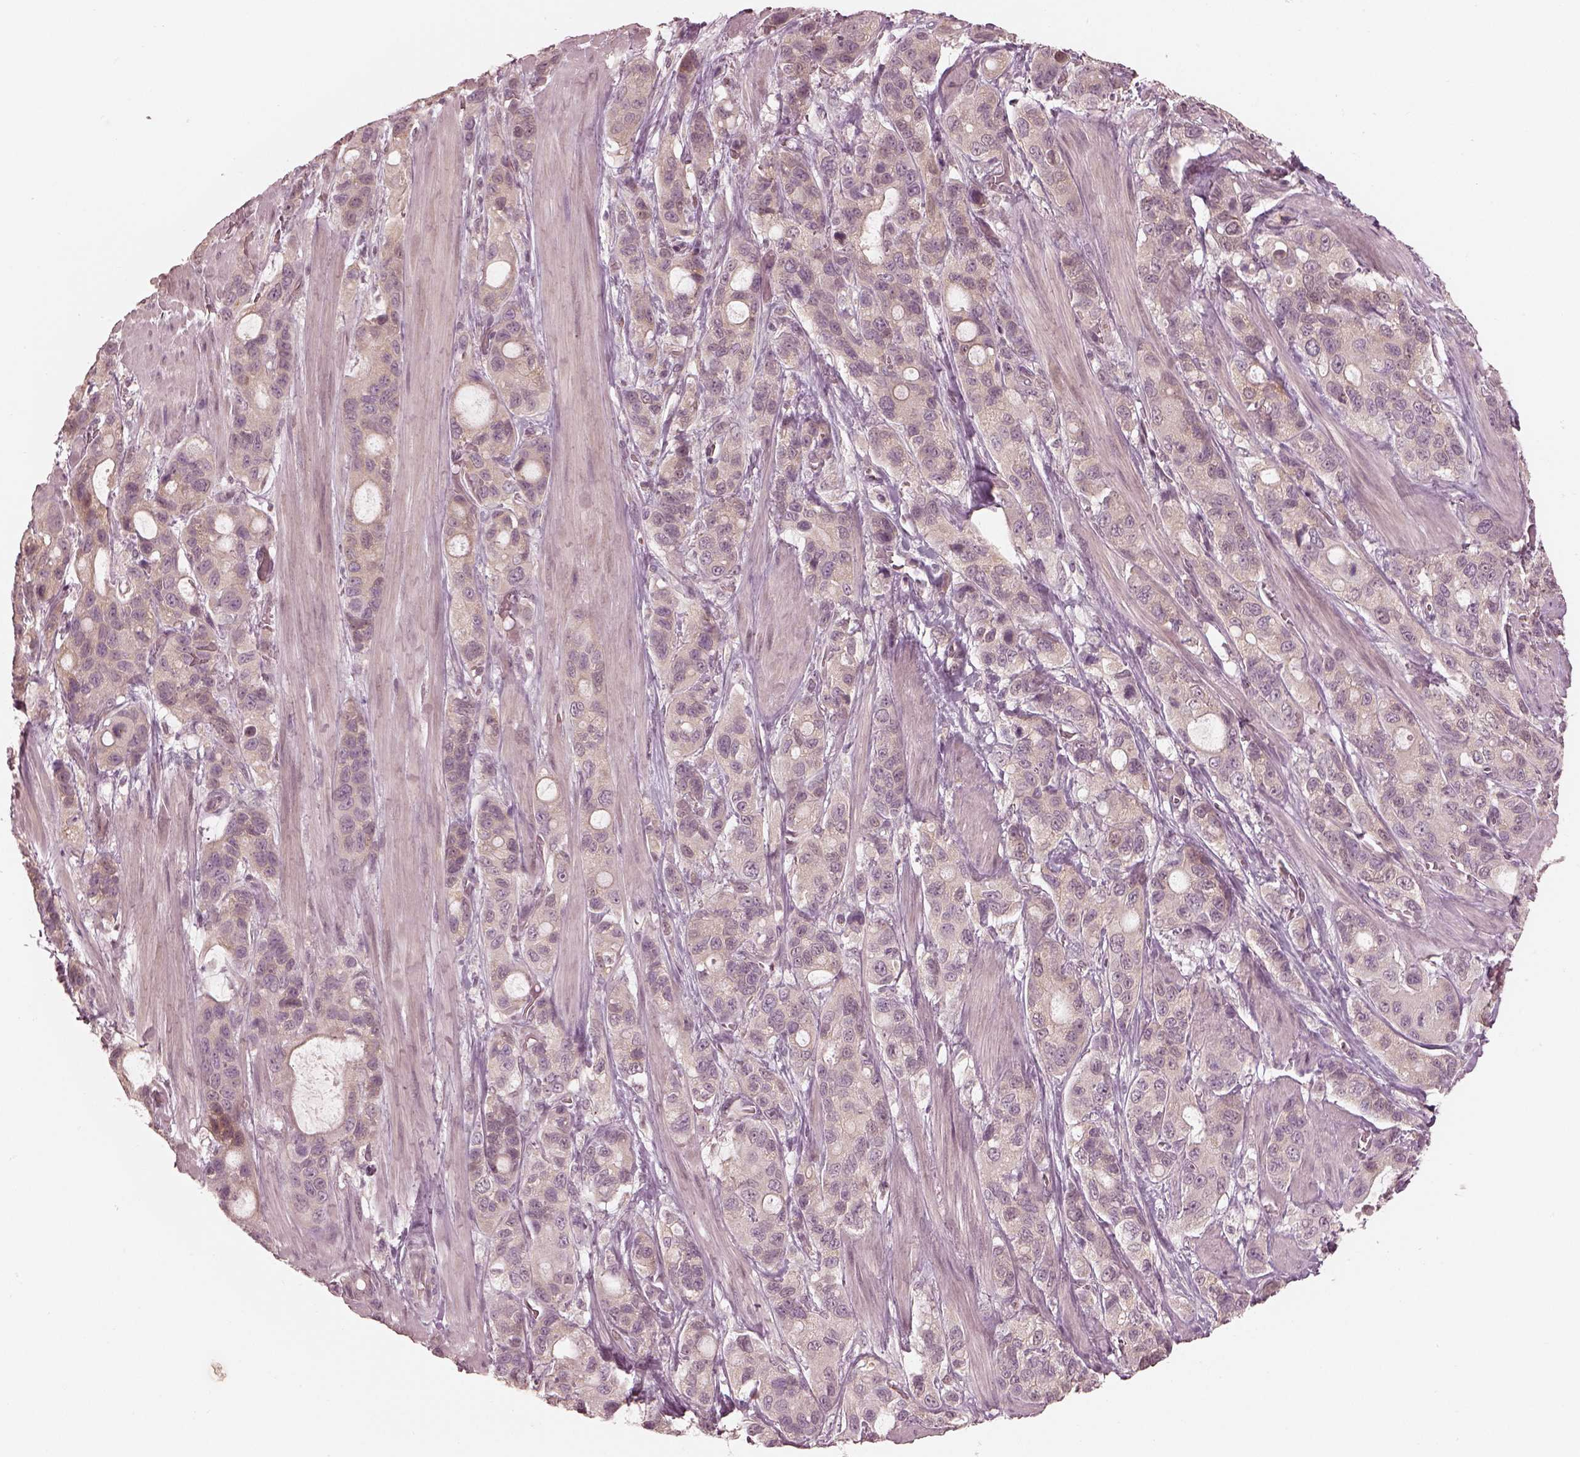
{"staining": {"intensity": "negative", "quantity": "none", "location": "none"}, "tissue": "stomach cancer", "cell_type": "Tumor cells", "image_type": "cancer", "snomed": [{"axis": "morphology", "description": "Adenocarcinoma, NOS"}, {"axis": "topography", "description": "Stomach"}], "caption": "Stomach adenocarcinoma stained for a protein using IHC displays no positivity tumor cells.", "gene": "IQCB1", "patient": {"sex": "male", "age": 63}}